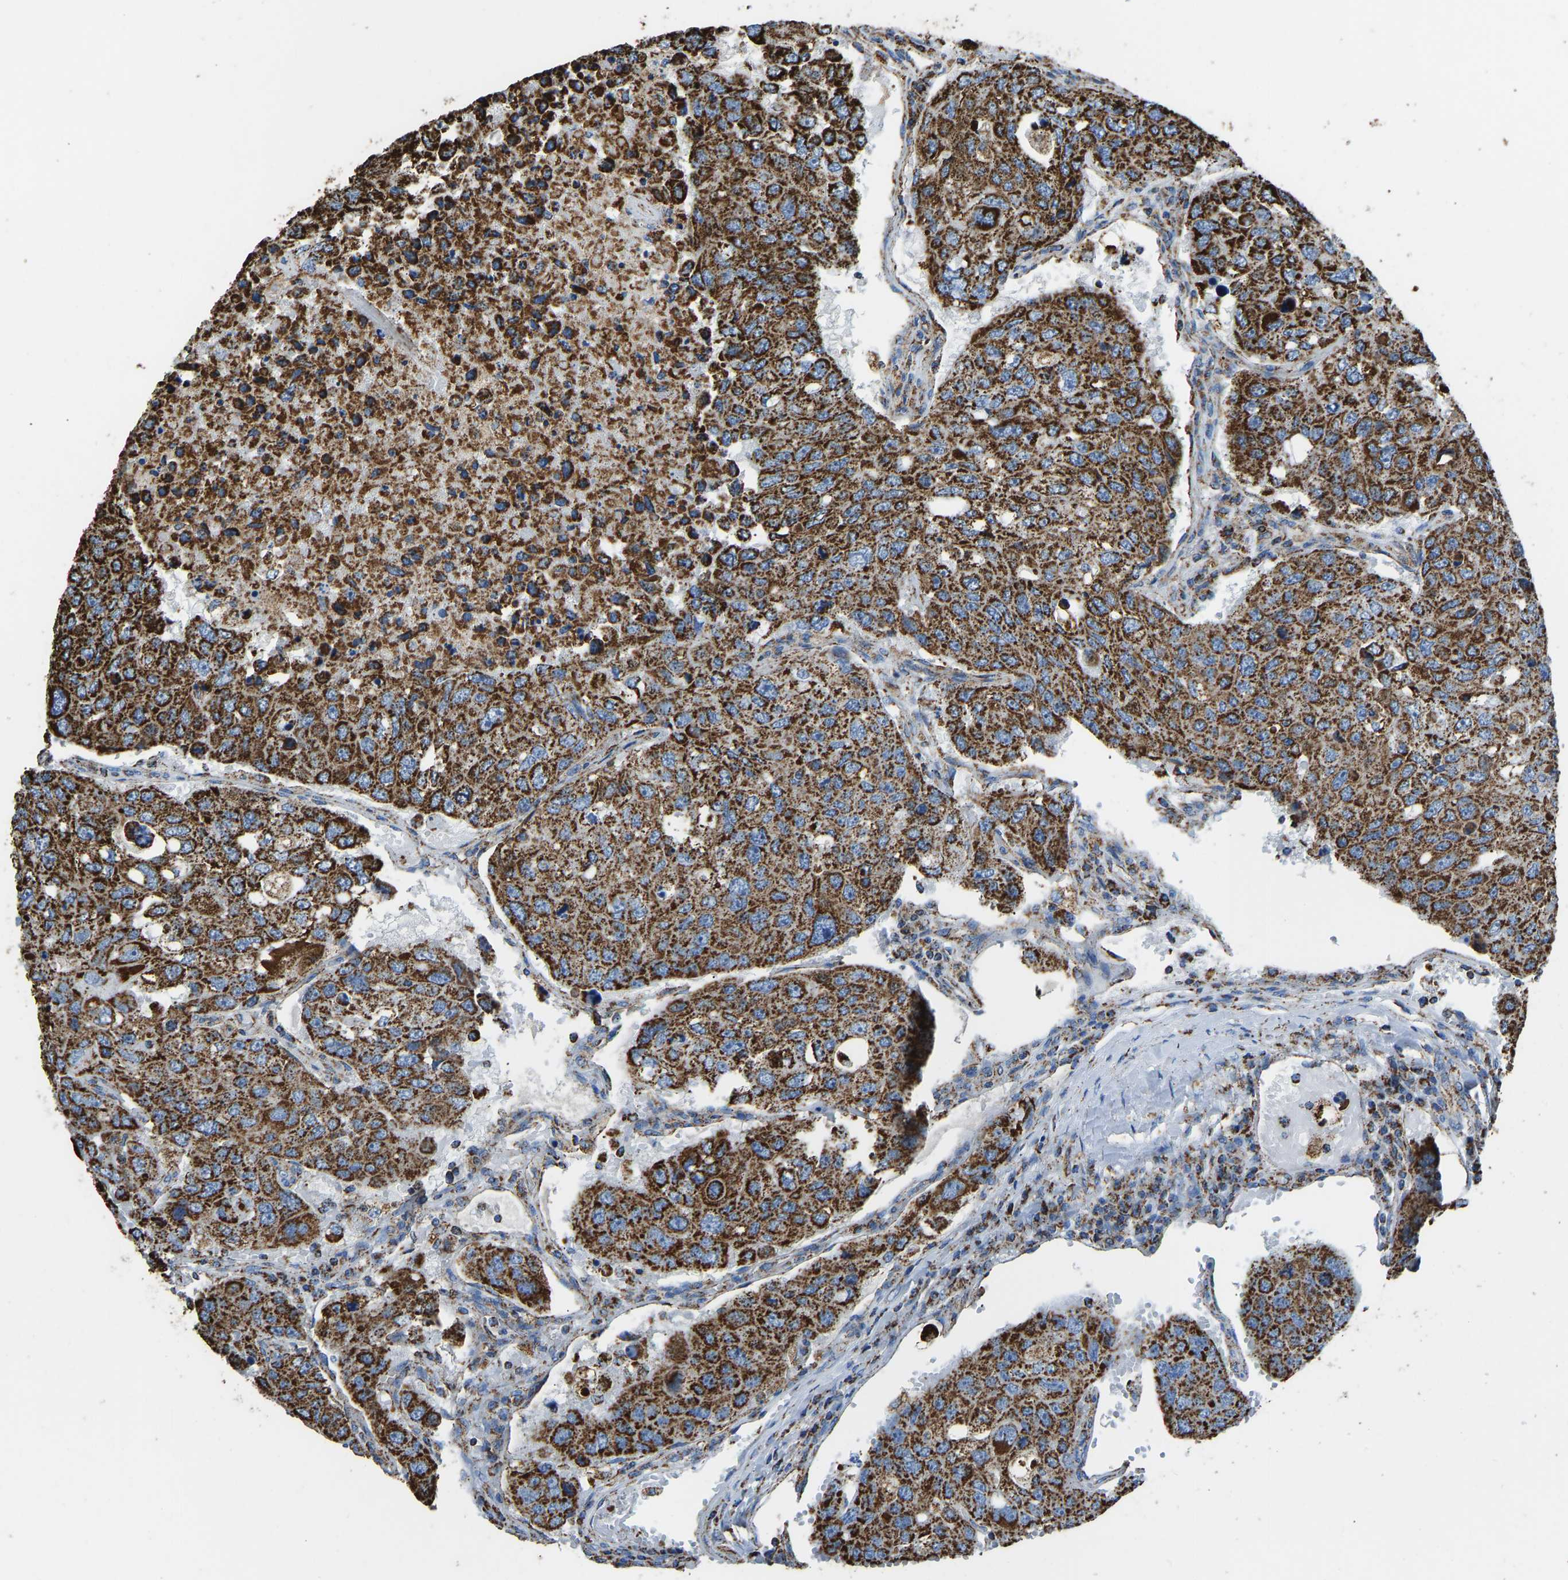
{"staining": {"intensity": "strong", "quantity": ">75%", "location": "cytoplasmic/membranous"}, "tissue": "urothelial cancer", "cell_type": "Tumor cells", "image_type": "cancer", "snomed": [{"axis": "morphology", "description": "Urothelial carcinoma, High grade"}, {"axis": "topography", "description": "Lymph node"}, {"axis": "topography", "description": "Urinary bladder"}], "caption": "About >75% of tumor cells in high-grade urothelial carcinoma reveal strong cytoplasmic/membranous protein staining as visualized by brown immunohistochemical staining.", "gene": "IRX6", "patient": {"sex": "male", "age": 51}}